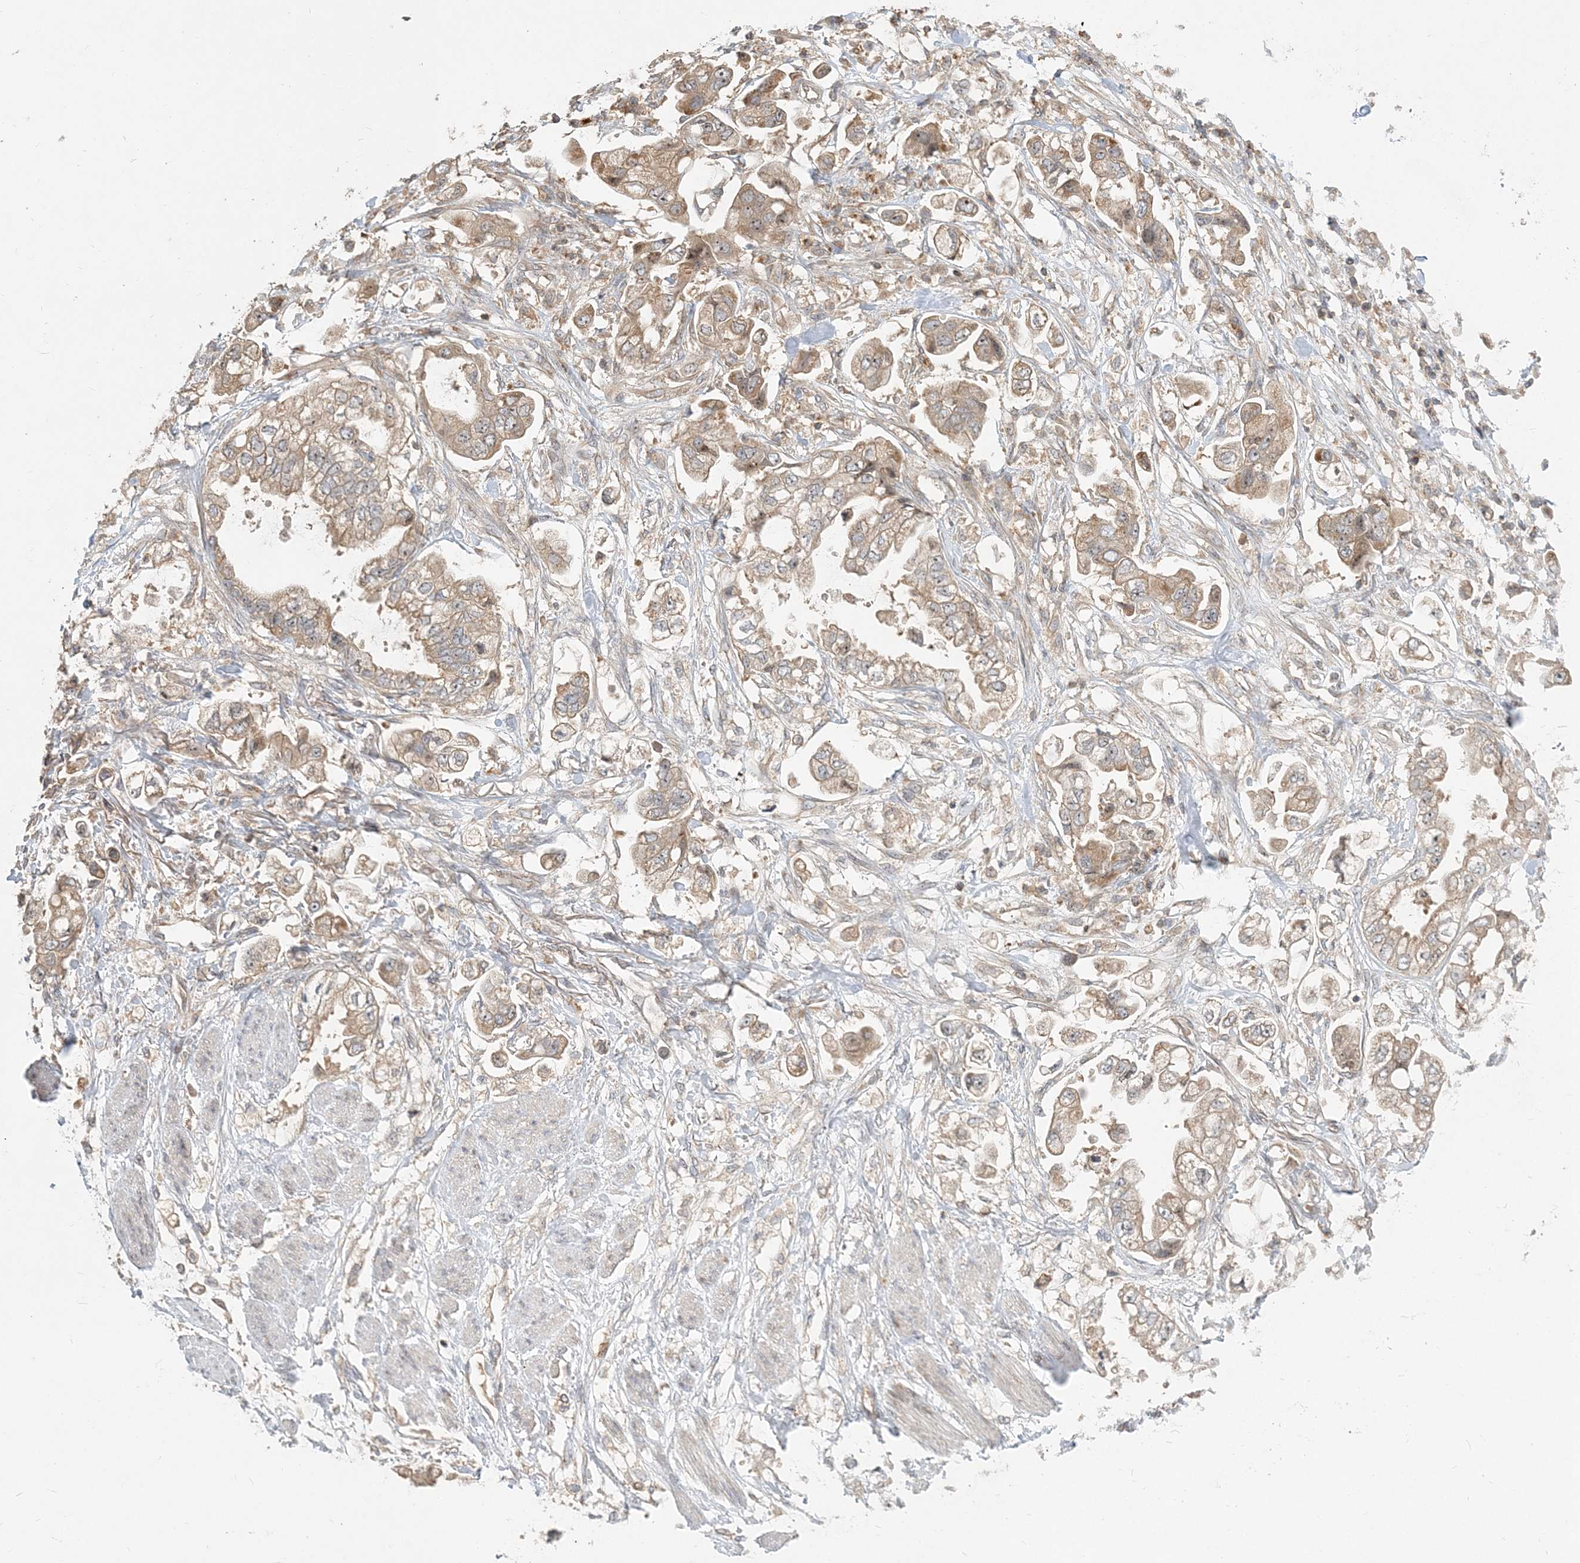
{"staining": {"intensity": "weak", "quantity": ">75%", "location": "cytoplasmic/membranous,nuclear"}, "tissue": "stomach cancer", "cell_type": "Tumor cells", "image_type": "cancer", "snomed": [{"axis": "morphology", "description": "Adenocarcinoma, NOS"}, {"axis": "topography", "description": "Stomach"}], "caption": "Immunohistochemistry (IHC) image of stomach cancer (adenocarcinoma) stained for a protein (brown), which reveals low levels of weak cytoplasmic/membranous and nuclear positivity in approximately >75% of tumor cells.", "gene": "AP1AR", "patient": {"sex": "male", "age": 62}}